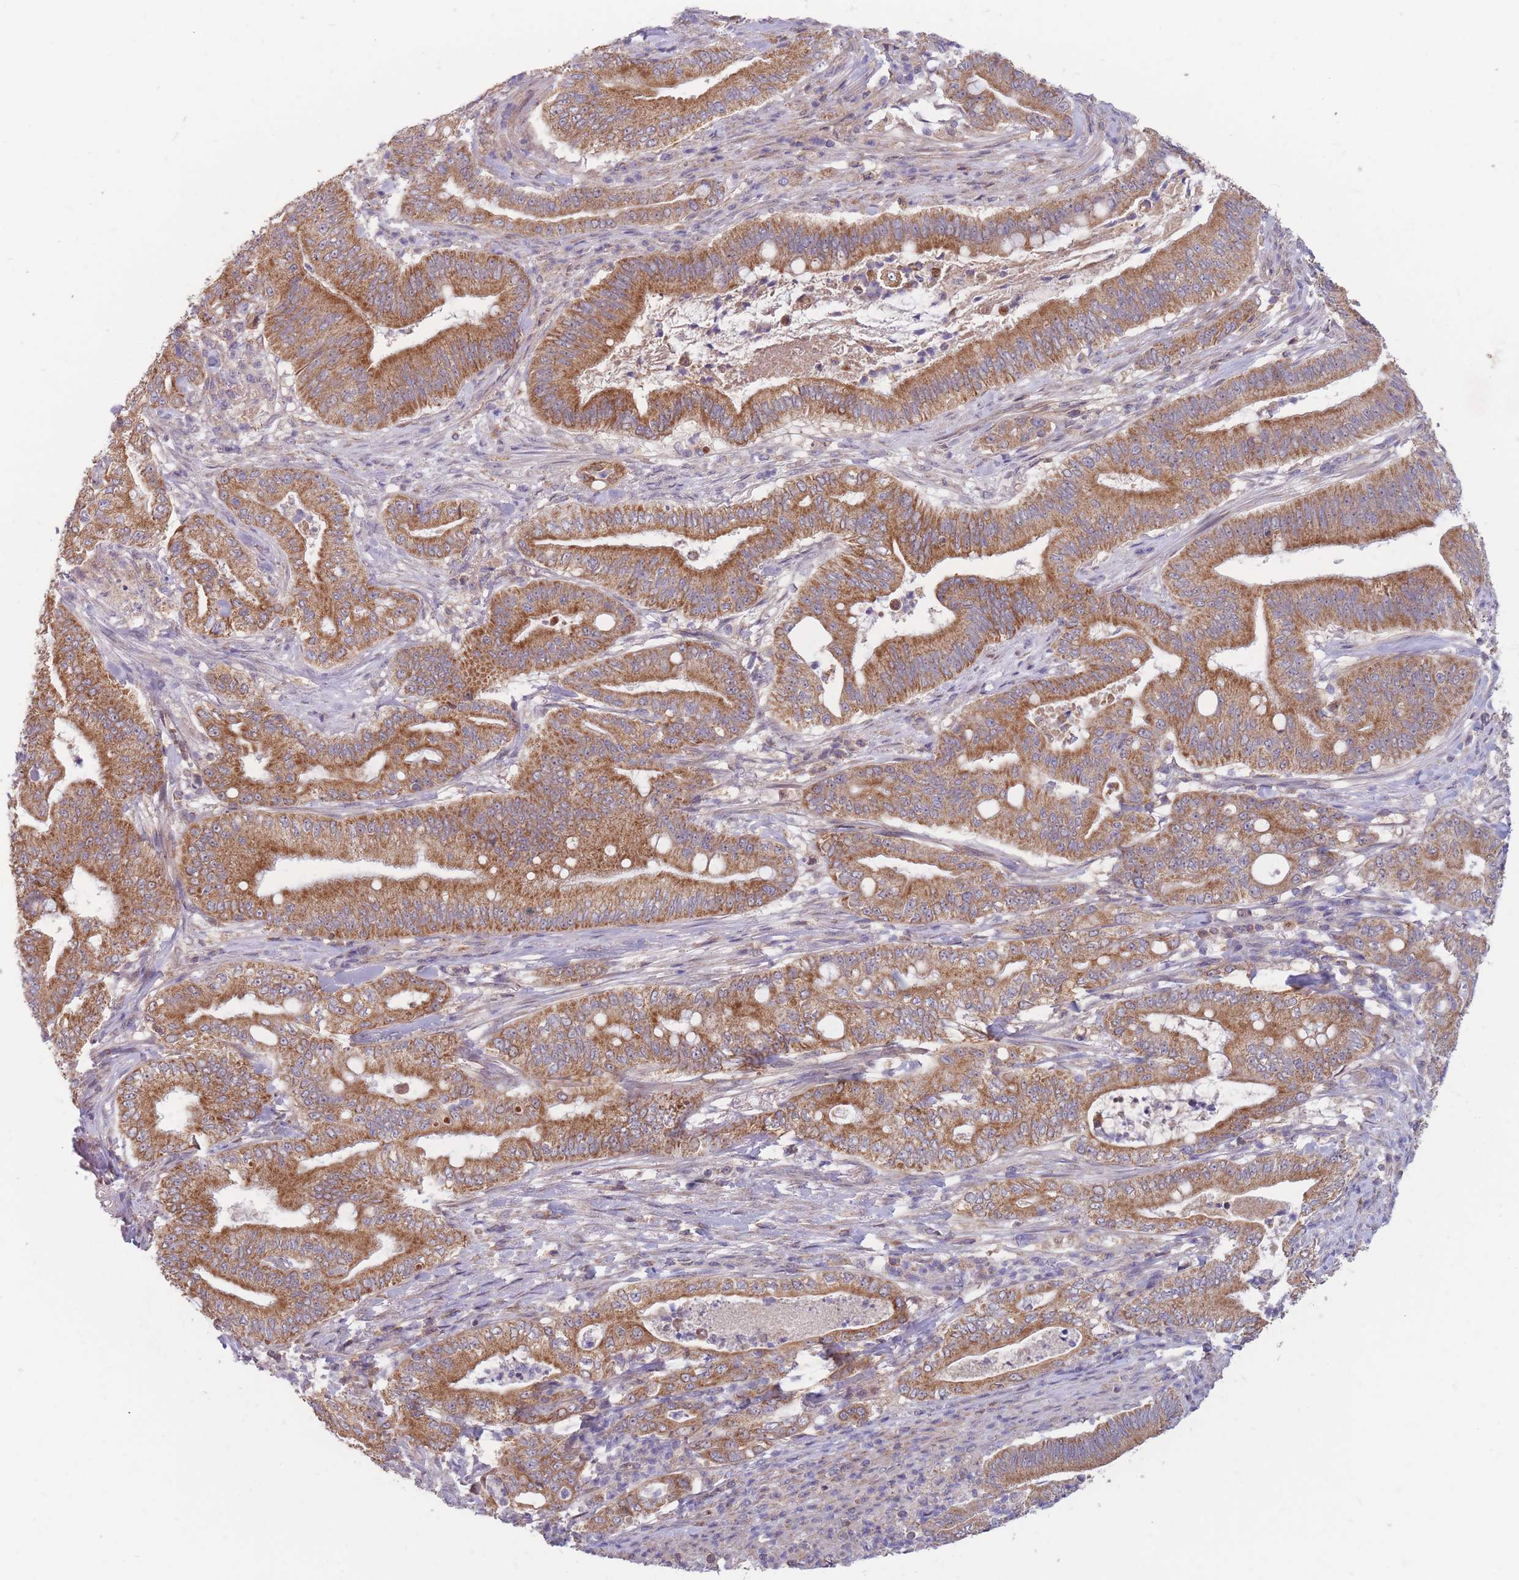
{"staining": {"intensity": "moderate", "quantity": ">75%", "location": "cytoplasmic/membranous"}, "tissue": "pancreatic cancer", "cell_type": "Tumor cells", "image_type": "cancer", "snomed": [{"axis": "morphology", "description": "Adenocarcinoma, NOS"}, {"axis": "topography", "description": "Pancreas"}], "caption": "Human adenocarcinoma (pancreatic) stained with a brown dye shows moderate cytoplasmic/membranous positive staining in approximately >75% of tumor cells.", "gene": "PTPMT1", "patient": {"sex": "male", "age": 71}}